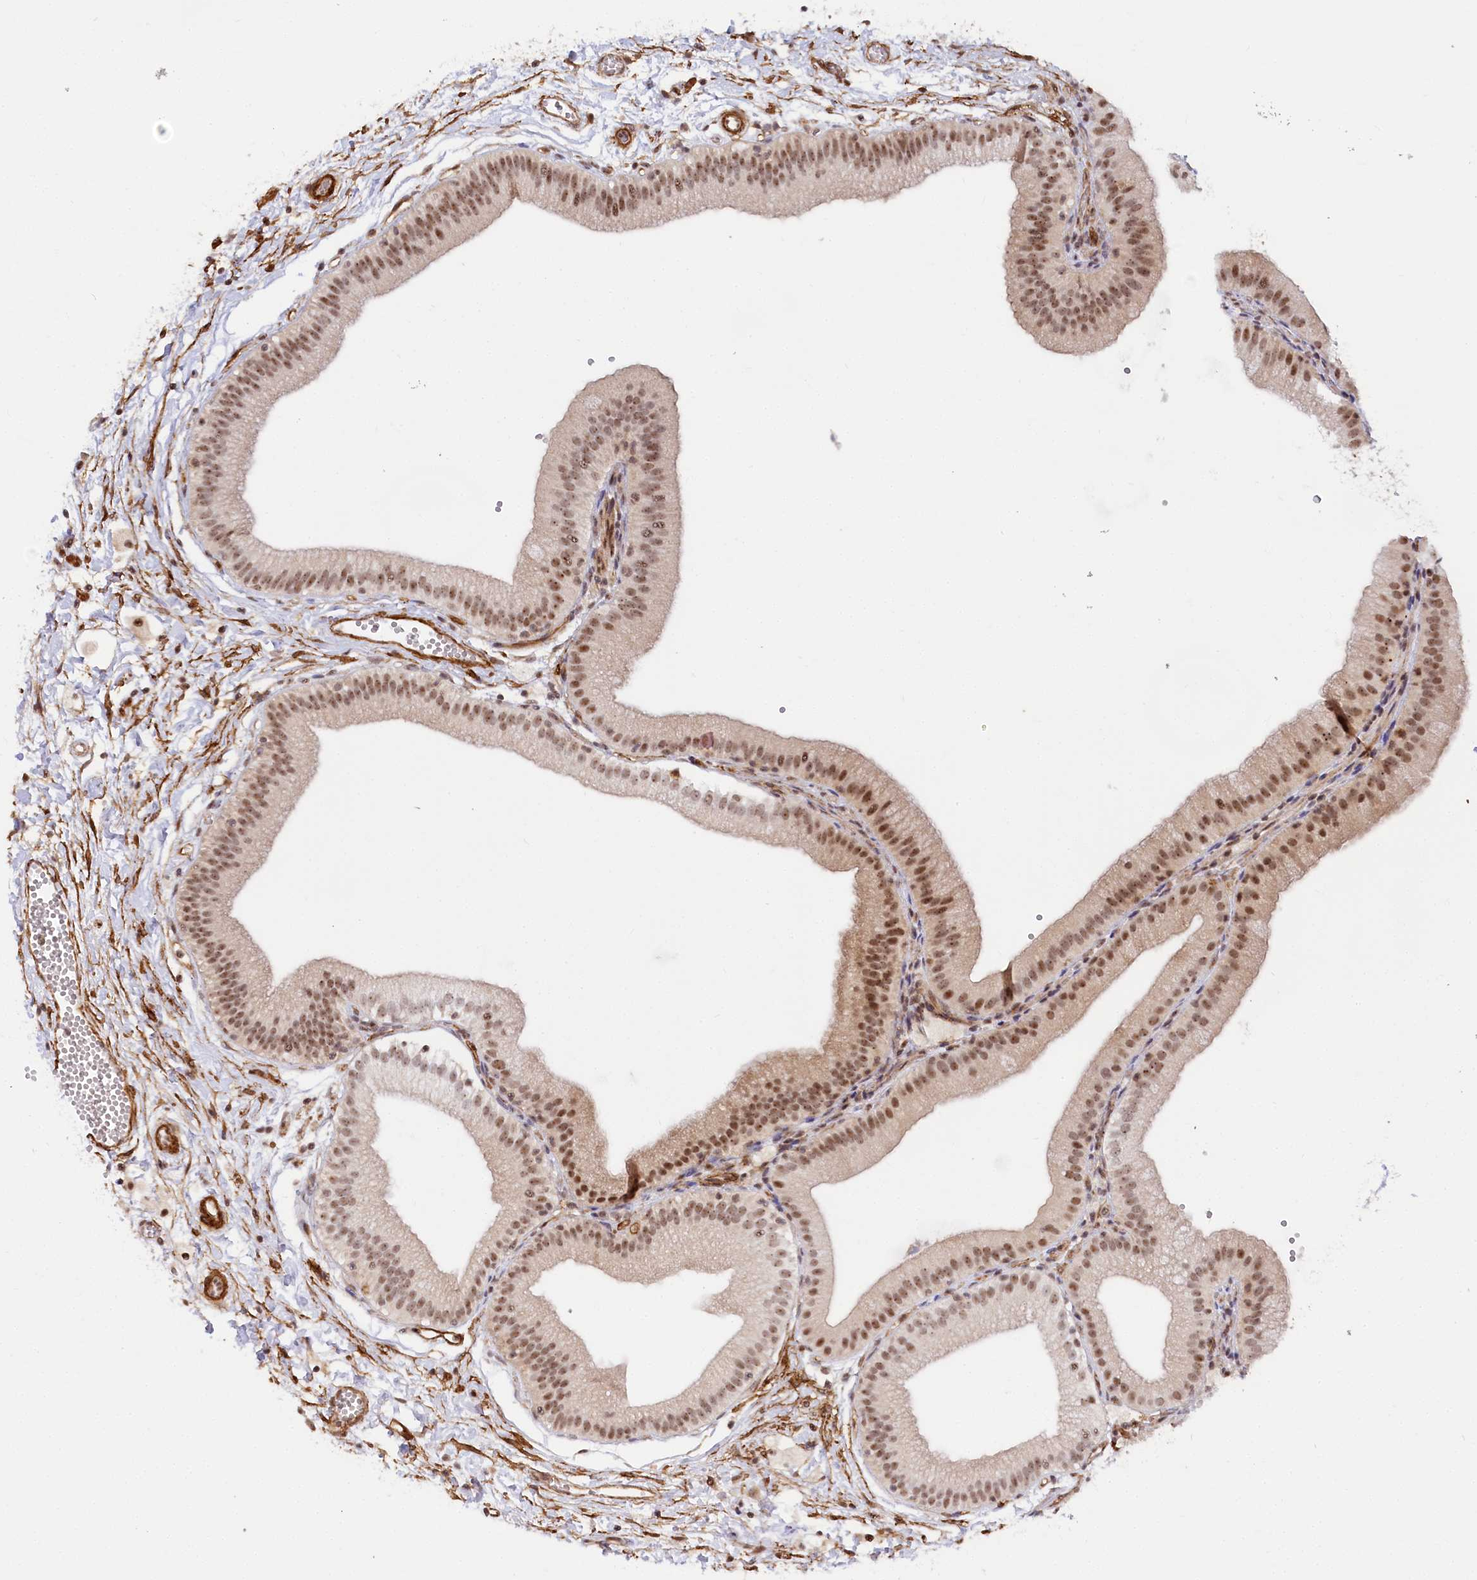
{"staining": {"intensity": "moderate", "quantity": ">75%", "location": "nuclear"}, "tissue": "gallbladder", "cell_type": "Glandular cells", "image_type": "normal", "snomed": [{"axis": "morphology", "description": "Normal tissue, NOS"}, {"axis": "topography", "description": "Gallbladder"}], "caption": "A medium amount of moderate nuclear positivity is present in approximately >75% of glandular cells in benign gallbladder. (DAB (3,3'-diaminobenzidine) = brown stain, brightfield microscopy at high magnification).", "gene": "GNL3L", "patient": {"sex": "male", "age": 55}}